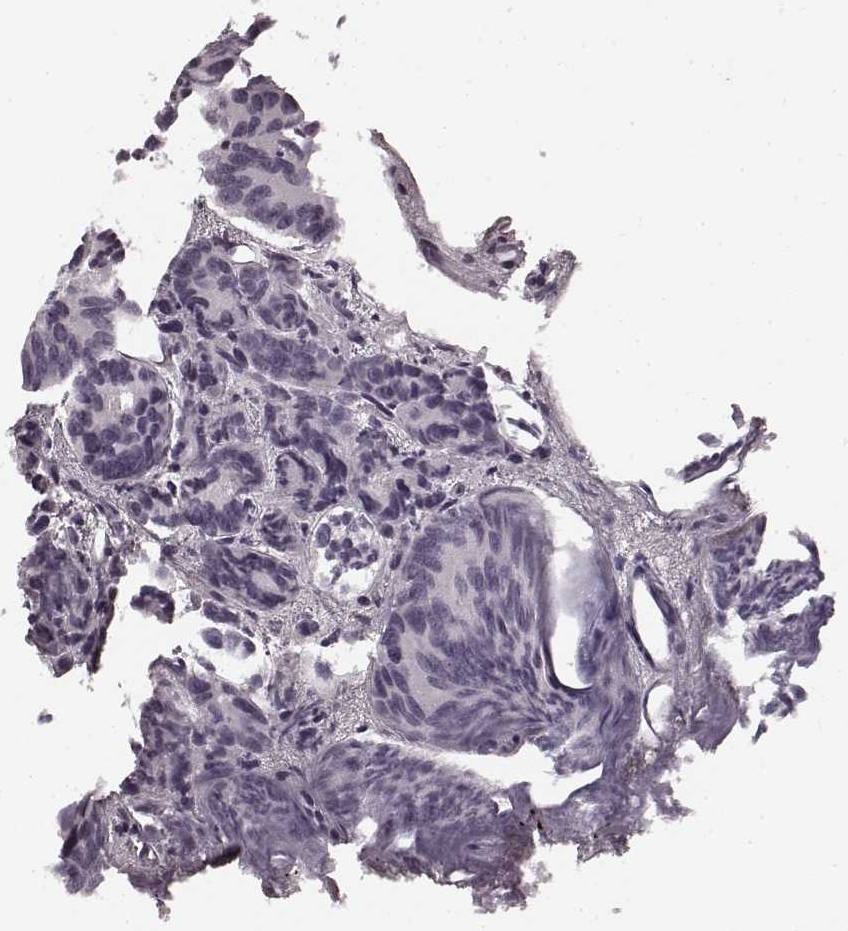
{"staining": {"intensity": "negative", "quantity": "none", "location": "none"}, "tissue": "prostate cancer", "cell_type": "Tumor cells", "image_type": "cancer", "snomed": [{"axis": "morphology", "description": "Adenocarcinoma, High grade"}, {"axis": "topography", "description": "Prostate"}], "caption": "The micrograph reveals no significant expression in tumor cells of prostate high-grade adenocarcinoma.", "gene": "TMPRSS15", "patient": {"sex": "male", "age": 77}}